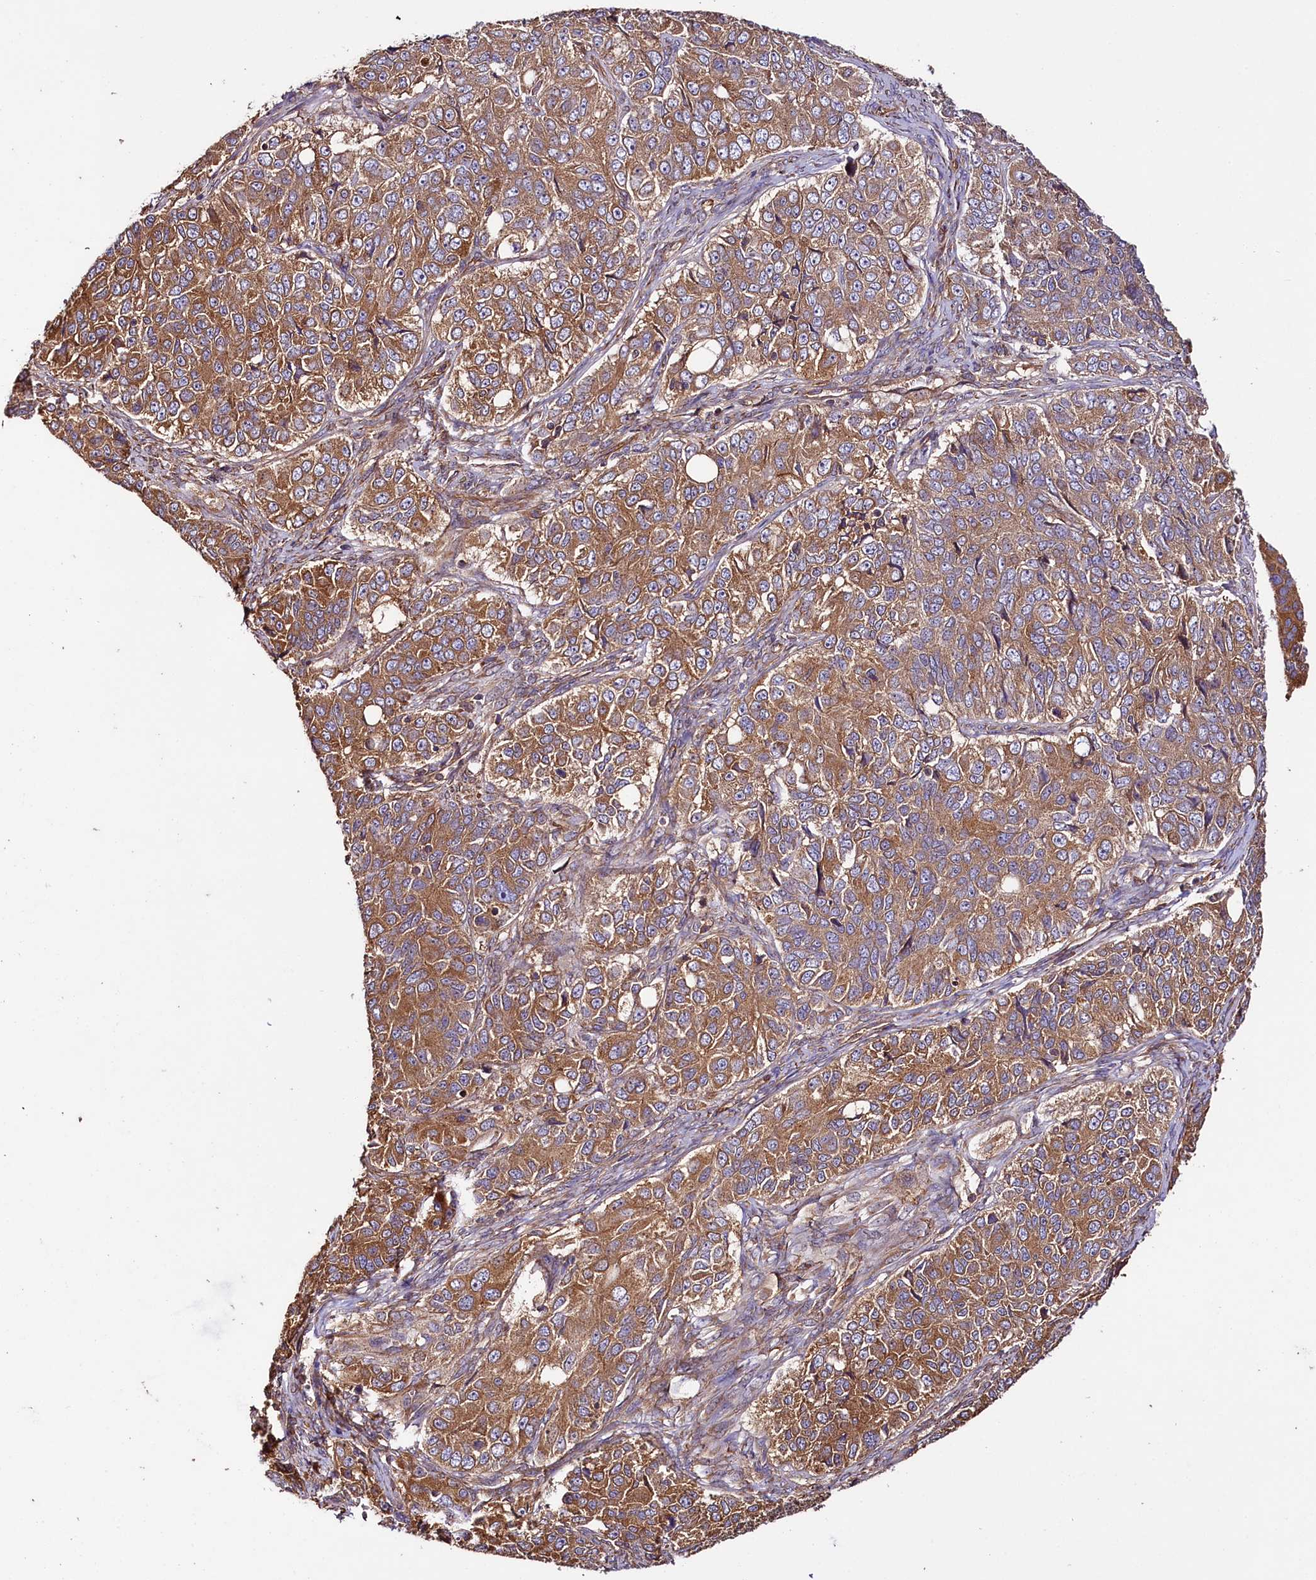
{"staining": {"intensity": "moderate", "quantity": ">75%", "location": "cytoplasmic/membranous"}, "tissue": "ovarian cancer", "cell_type": "Tumor cells", "image_type": "cancer", "snomed": [{"axis": "morphology", "description": "Carcinoma, endometroid"}, {"axis": "topography", "description": "Ovary"}], "caption": "Approximately >75% of tumor cells in ovarian cancer demonstrate moderate cytoplasmic/membranous protein expression as visualized by brown immunohistochemical staining.", "gene": "CEP295", "patient": {"sex": "female", "age": 51}}